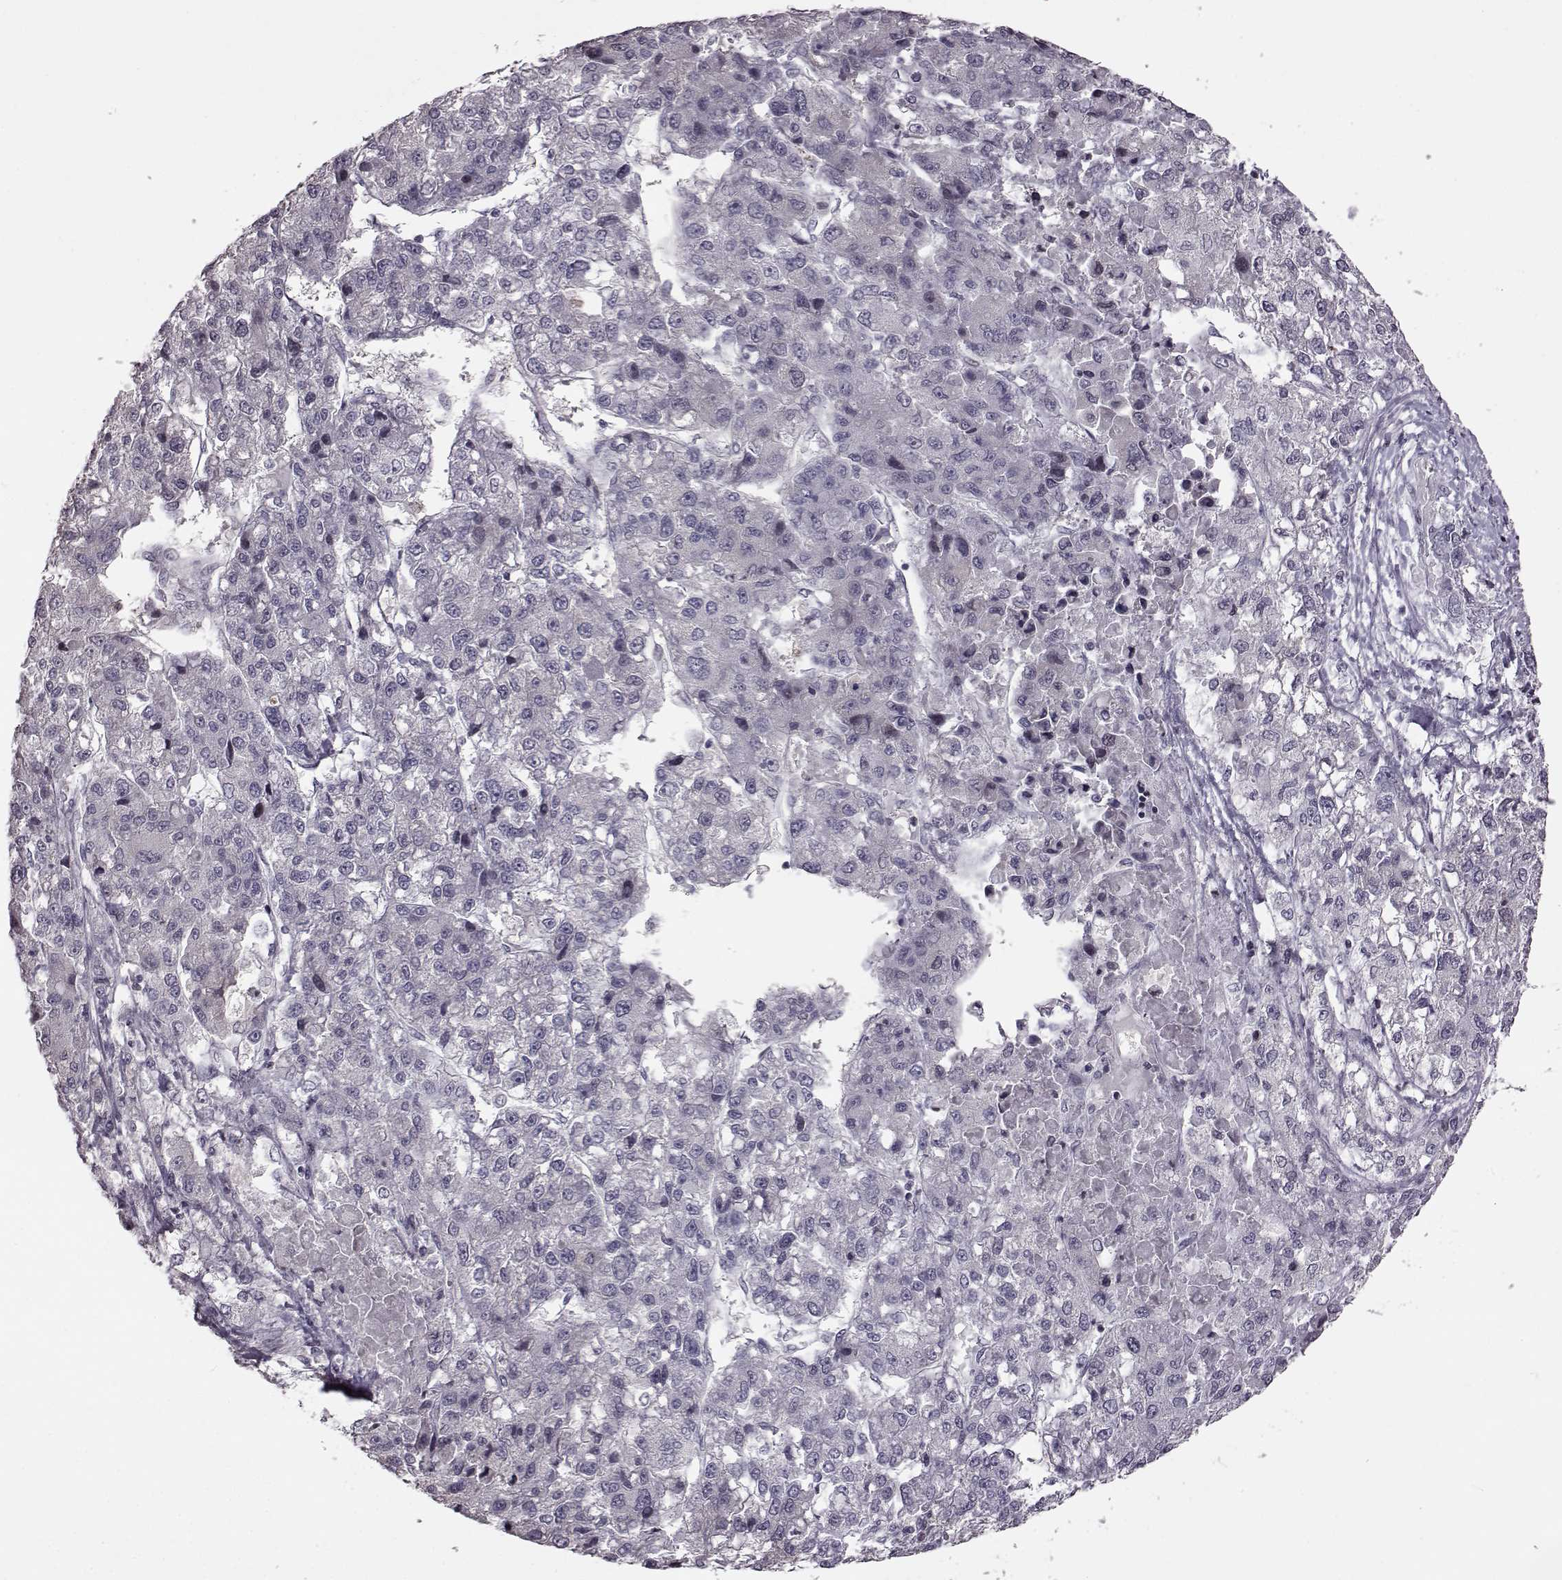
{"staining": {"intensity": "negative", "quantity": "none", "location": "none"}, "tissue": "liver cancer", "cell_type": "Tumor cells", "image_type": "cancer", "snomed": [{"axis": "morphology", "description": "Carcinoma, Hepatocellular, NOS"}, {"axis": "topography", "description": "Liver"}], "caption": "IHC of human liver cancer exhibits no staining in tumor cells. Nuclei are stained in blue.", "gene": "GAL", "patient": {"sex": "male", "age": 56}}